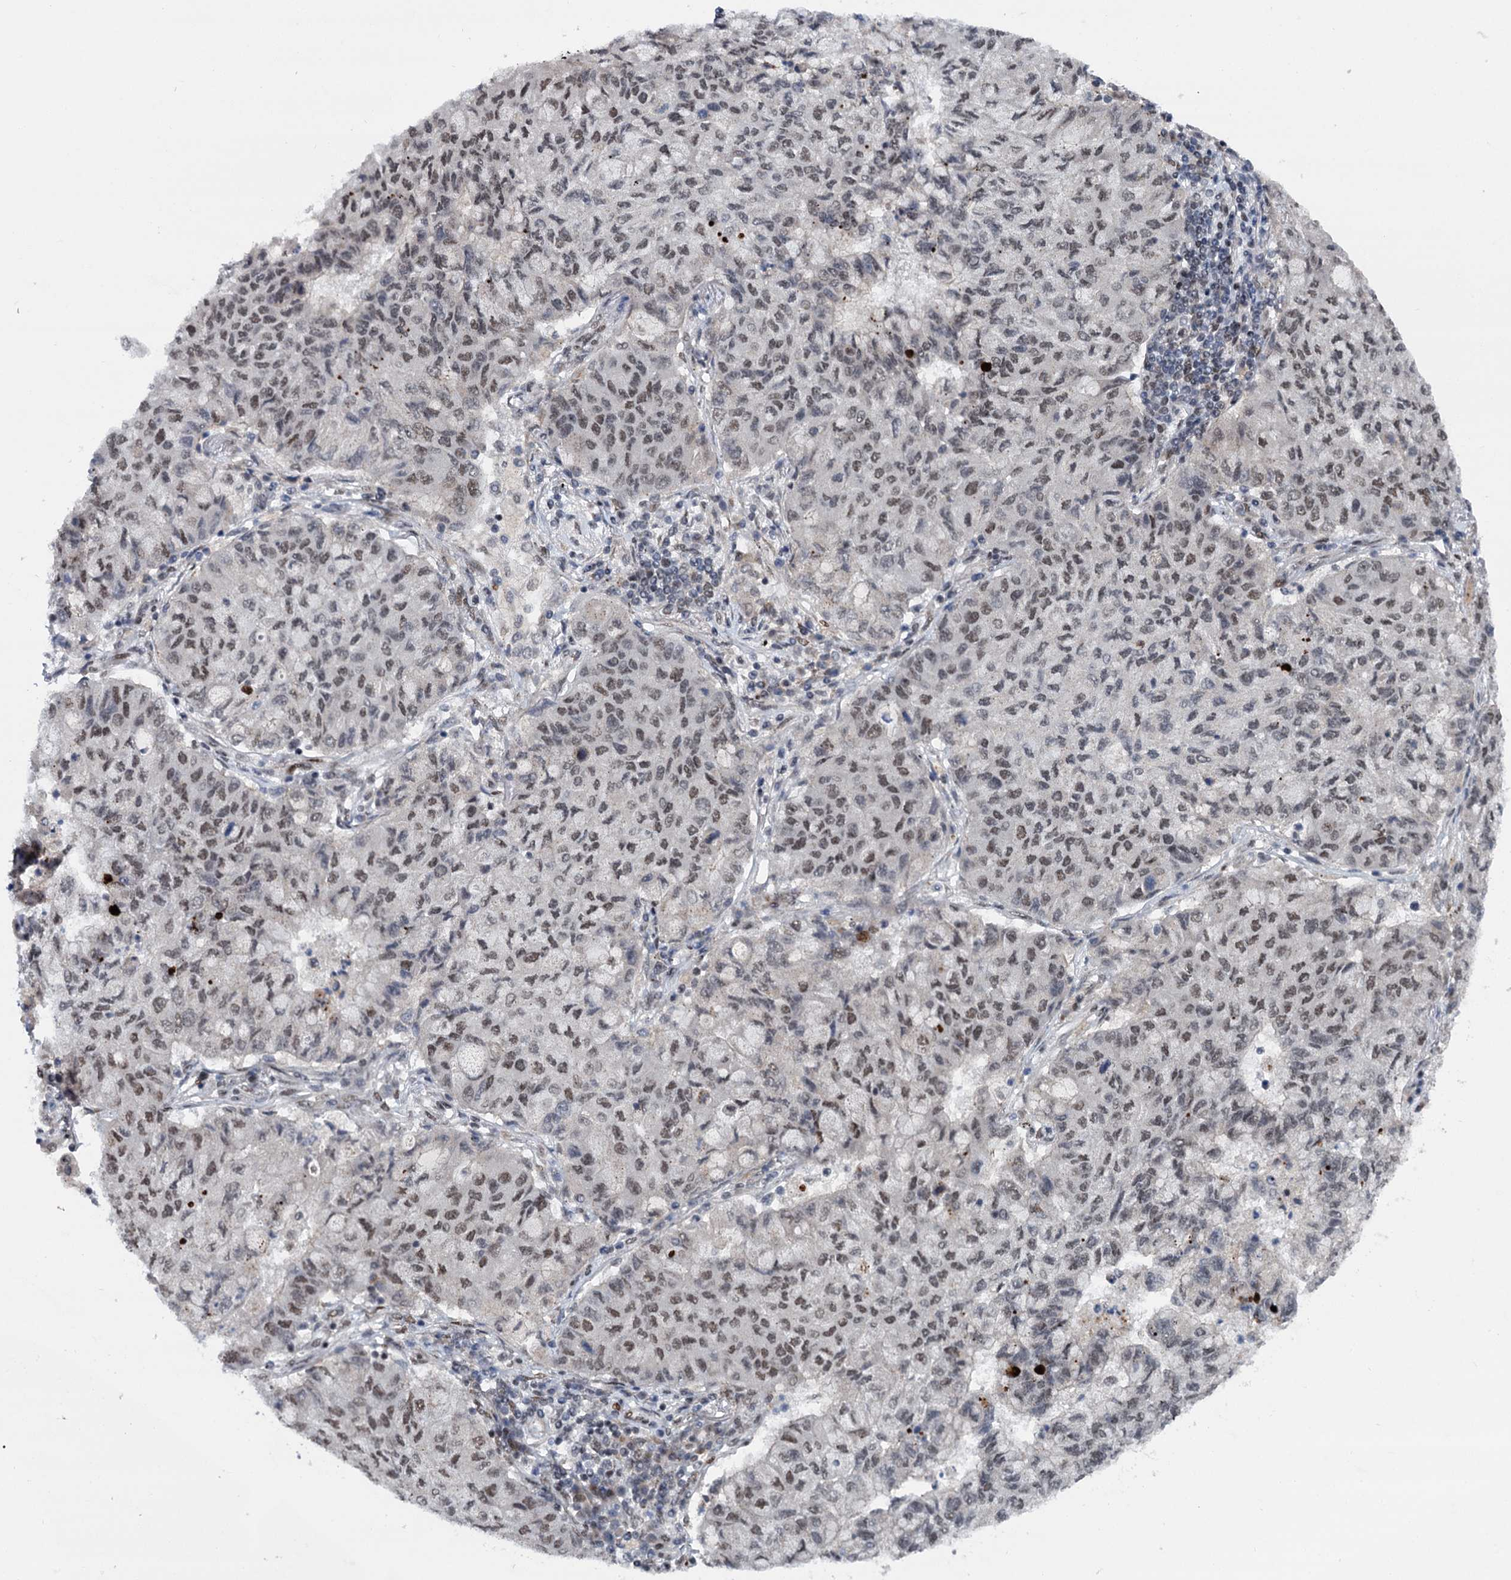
{"staining": {"intensity": "moderate", "quantity": "25%-75%", "location": "nuclear"}, "tissue": "lung cancer", "cell_type": "Tumor cells", "image_type": "cancer", "snomed": [{"axis": "morphology", "description": "Squamous cell carcinoma, NOS"}, {"axis": "topography", "description": "Lung"}], "caption": "Tumor cells exhibit medium levels of moderate nuclear positivity in approximately 25%-75% of cells in human lung cancer.", "gene": "RUFY2", "patient": {"sex": "male", "age": 74}}